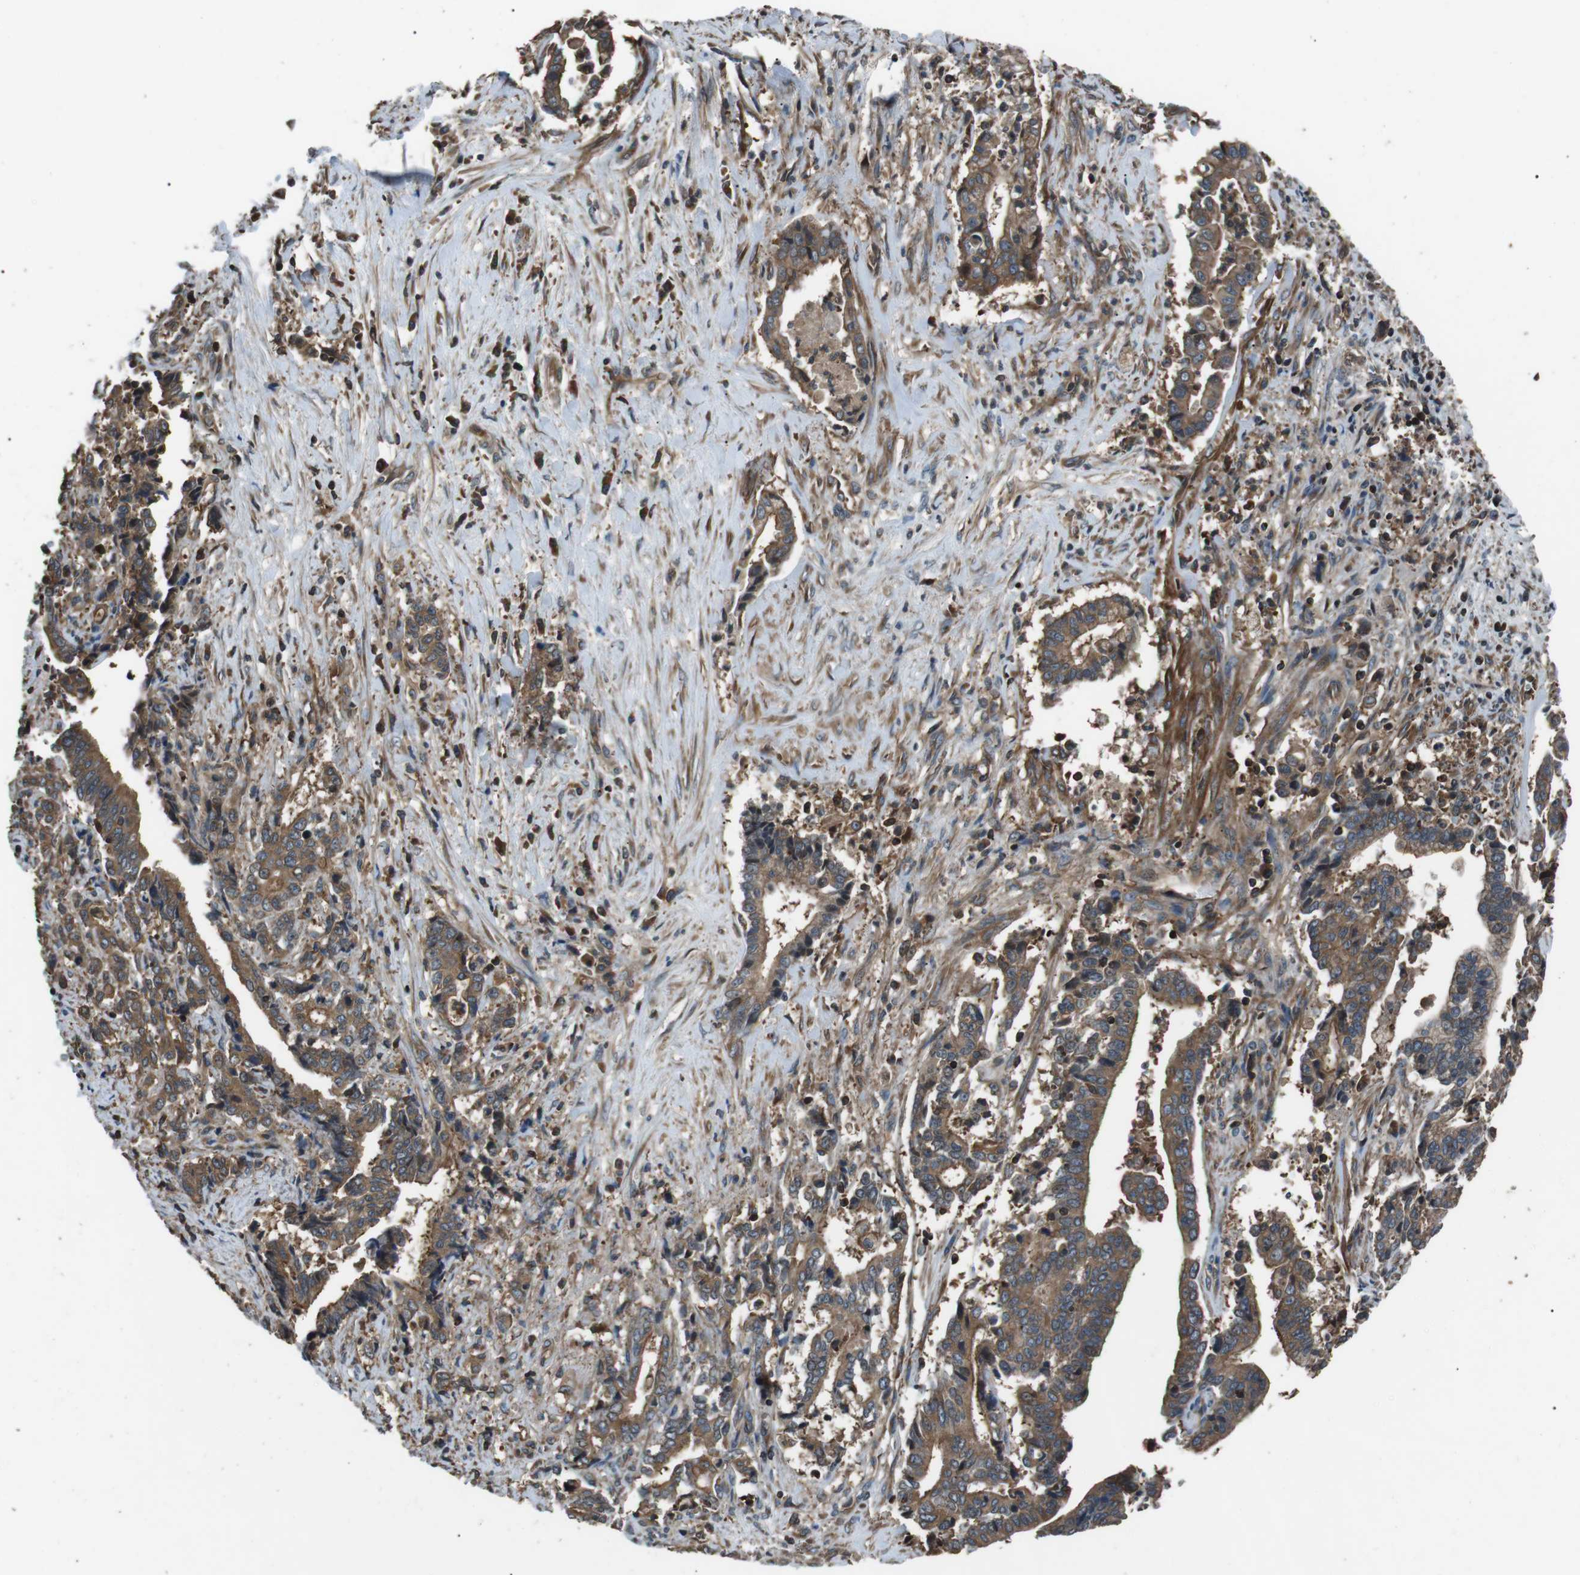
{"staining": {"intensity": "moderate", "quantity": ">75%", "location": "cytoplasmic/membranous"}, "tissue": "liver cancer", "cell_type": "Tumor cells", "image_type": "cancer", "snomed": [{"axis": "morphology", "description": "Cholangiocarcinoma"}, {"axis": "topography", "description": "Liver"}], "caption": "Liver cancer (cholangiocarcinoma) stained with IHC shows moderate cytoplasmic/membranous staining in approximately >75% of tumor cells.", "gene": "GPR161", "patient": {"sex": "male", "age": 57}}